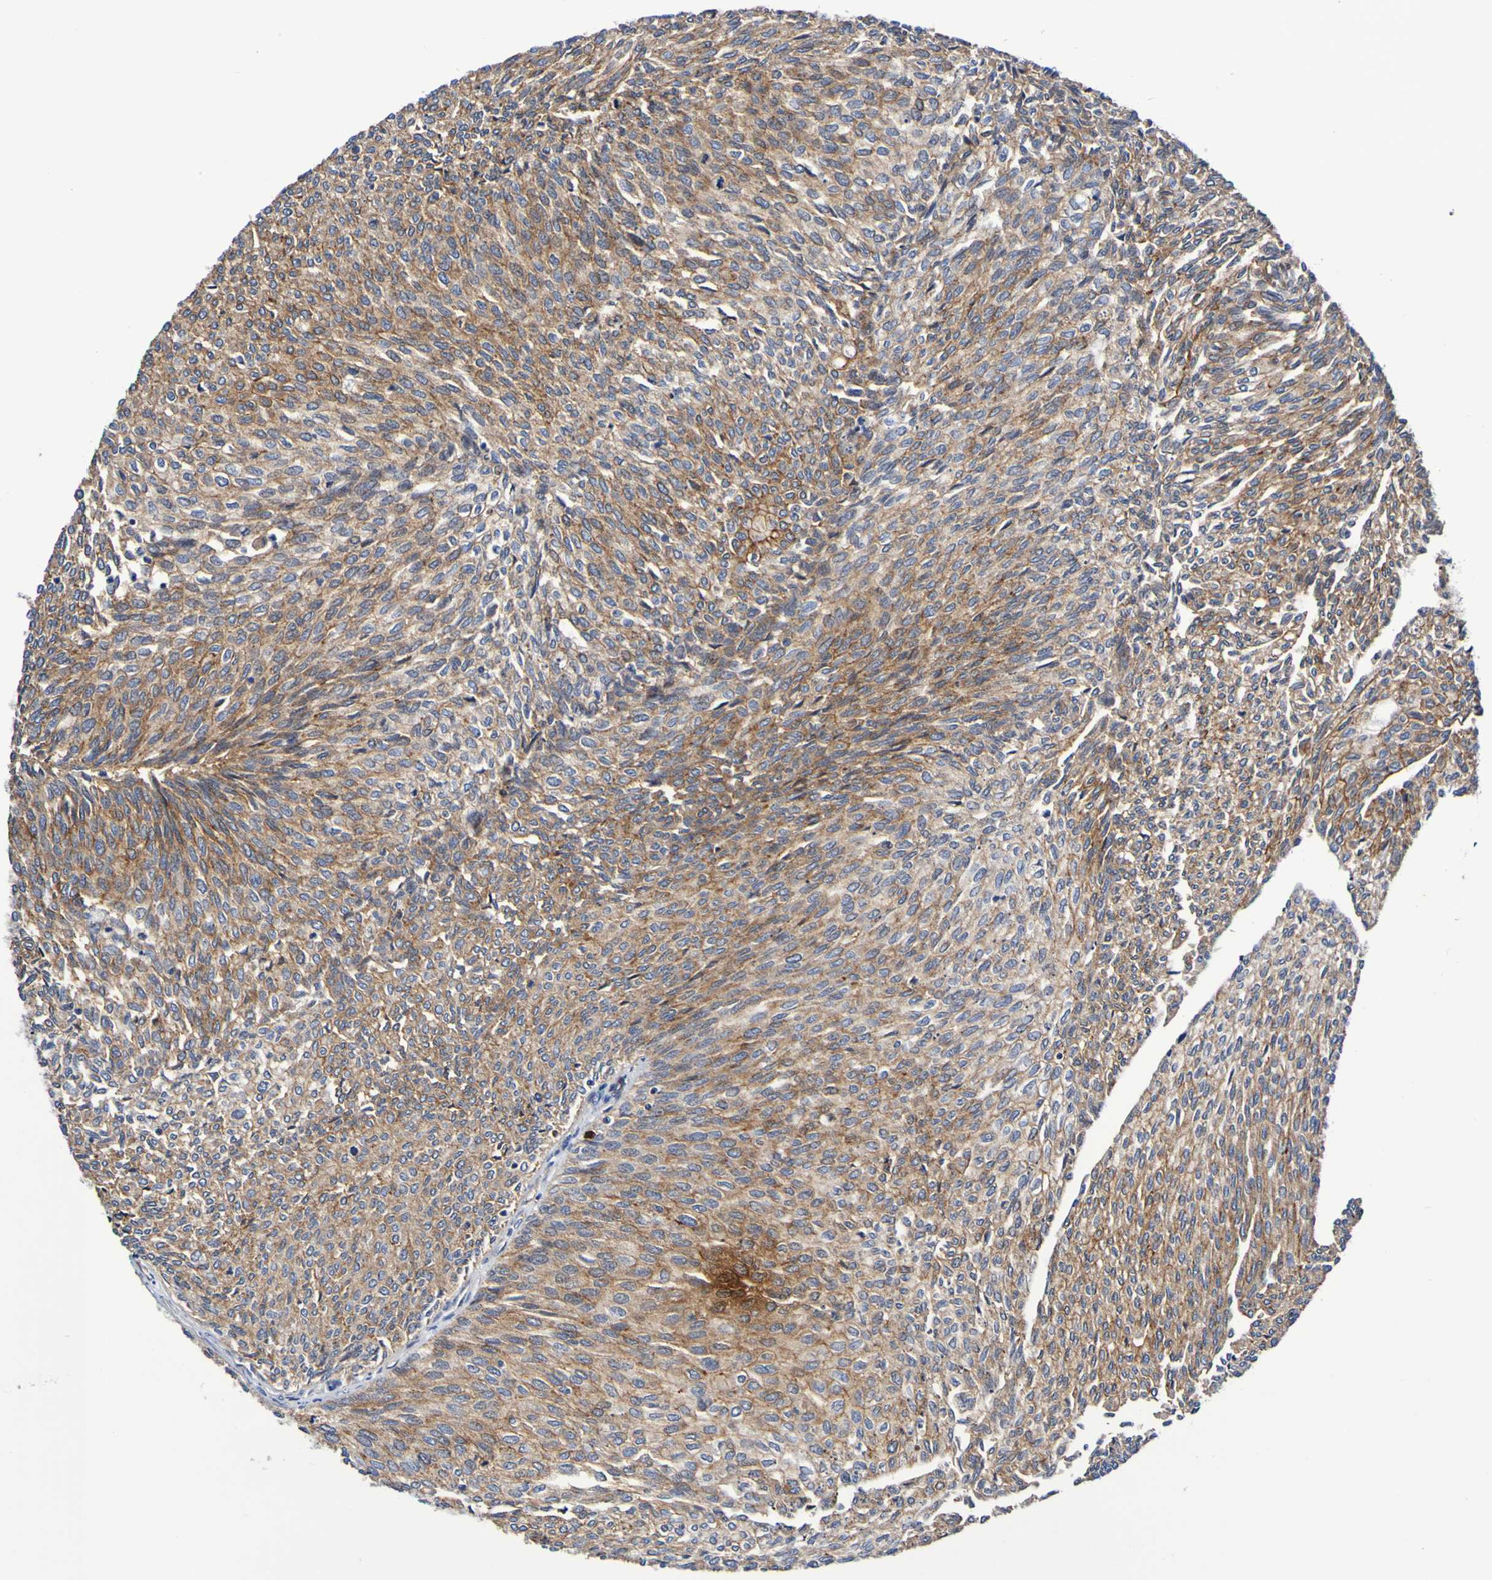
{"staining": {"intensity": "weak", "quantity": ">75%", "location": "cytoplasmic/membranous"}, "tissue": "urothelial cancer", "cell_type": "Tumor cells", "image_type": "cancer", "snomed": [{"axis": "morphology", "description": "Urothelial carcinoma, Low grade"}, {"axis": "topography", "description": "Urinary bladder"}], "caption": "Protein positivity by IHC shows weak cytoplasmic/membranous positivity in approximately >75% of tumor cells in urothelial cancer.", "gene": "GJB1", "patient": {"sex": "female", "age": 79}}